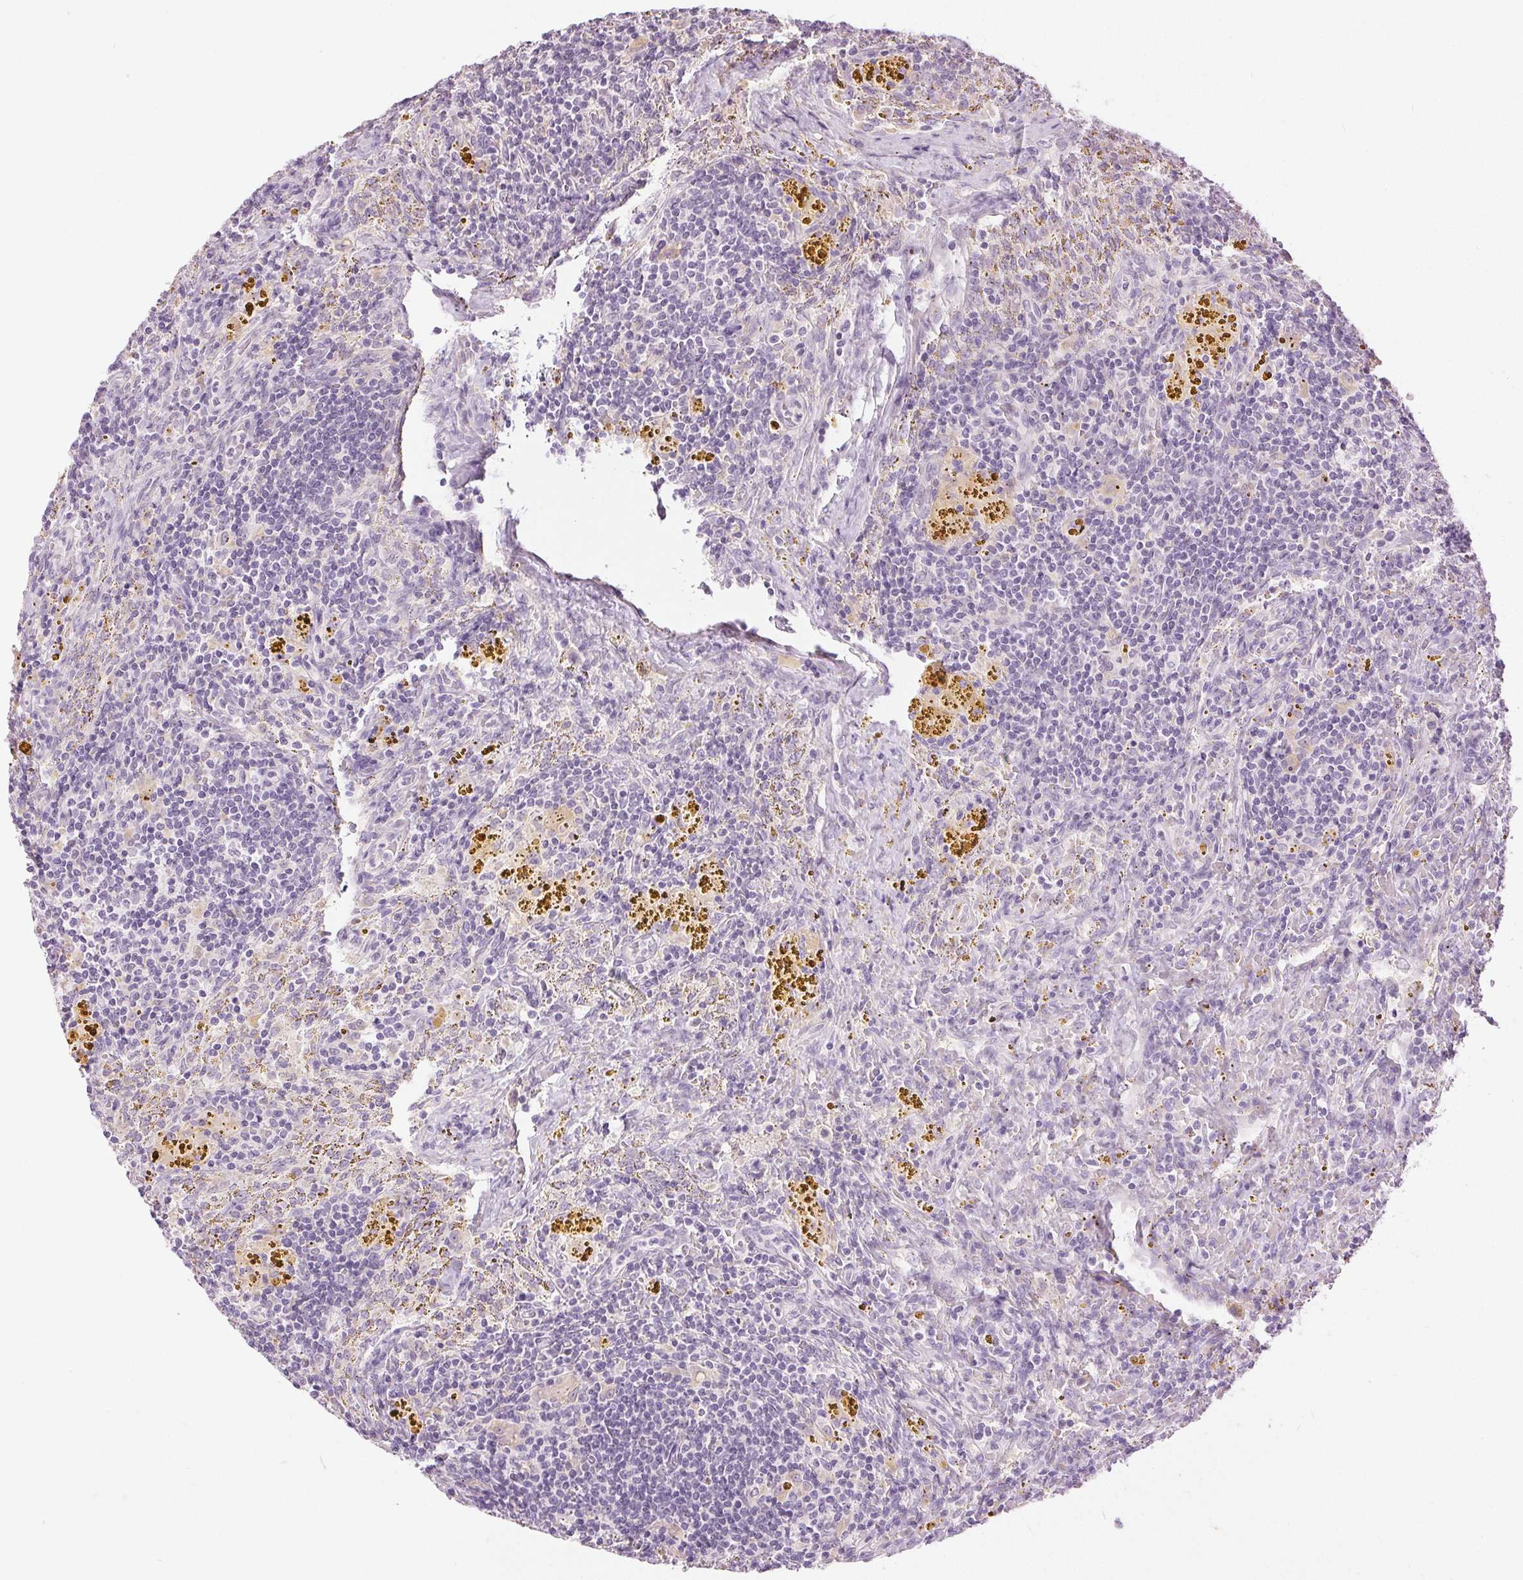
{"staining": {"intensity": "negative", "quantity": "none", "location": "none"}, "tissue": "lymphoma", "cell_type": "Tumor cells", "image_type": "cancer", "snomed": [{"axis": "morphology", "description": "Malignant lymphoma, non-Hodgkin's type, Low grade"}, {"axis": "topography", "description": "Spleen"}], "caption": "IHC photomicrograph of neoplastic tissue: lymphoma stained with DAB (3,3'-diaminobenzidine) exhibits no significant protein positivity in tumor cells. The staining was performed using DAB to visualize the protein expression in brown, while the nuclei were stained in blue with hematoxylin (Magnification: 20x).", "gene": "DSG3", "patient": {"sex": "female", "age": 70}}